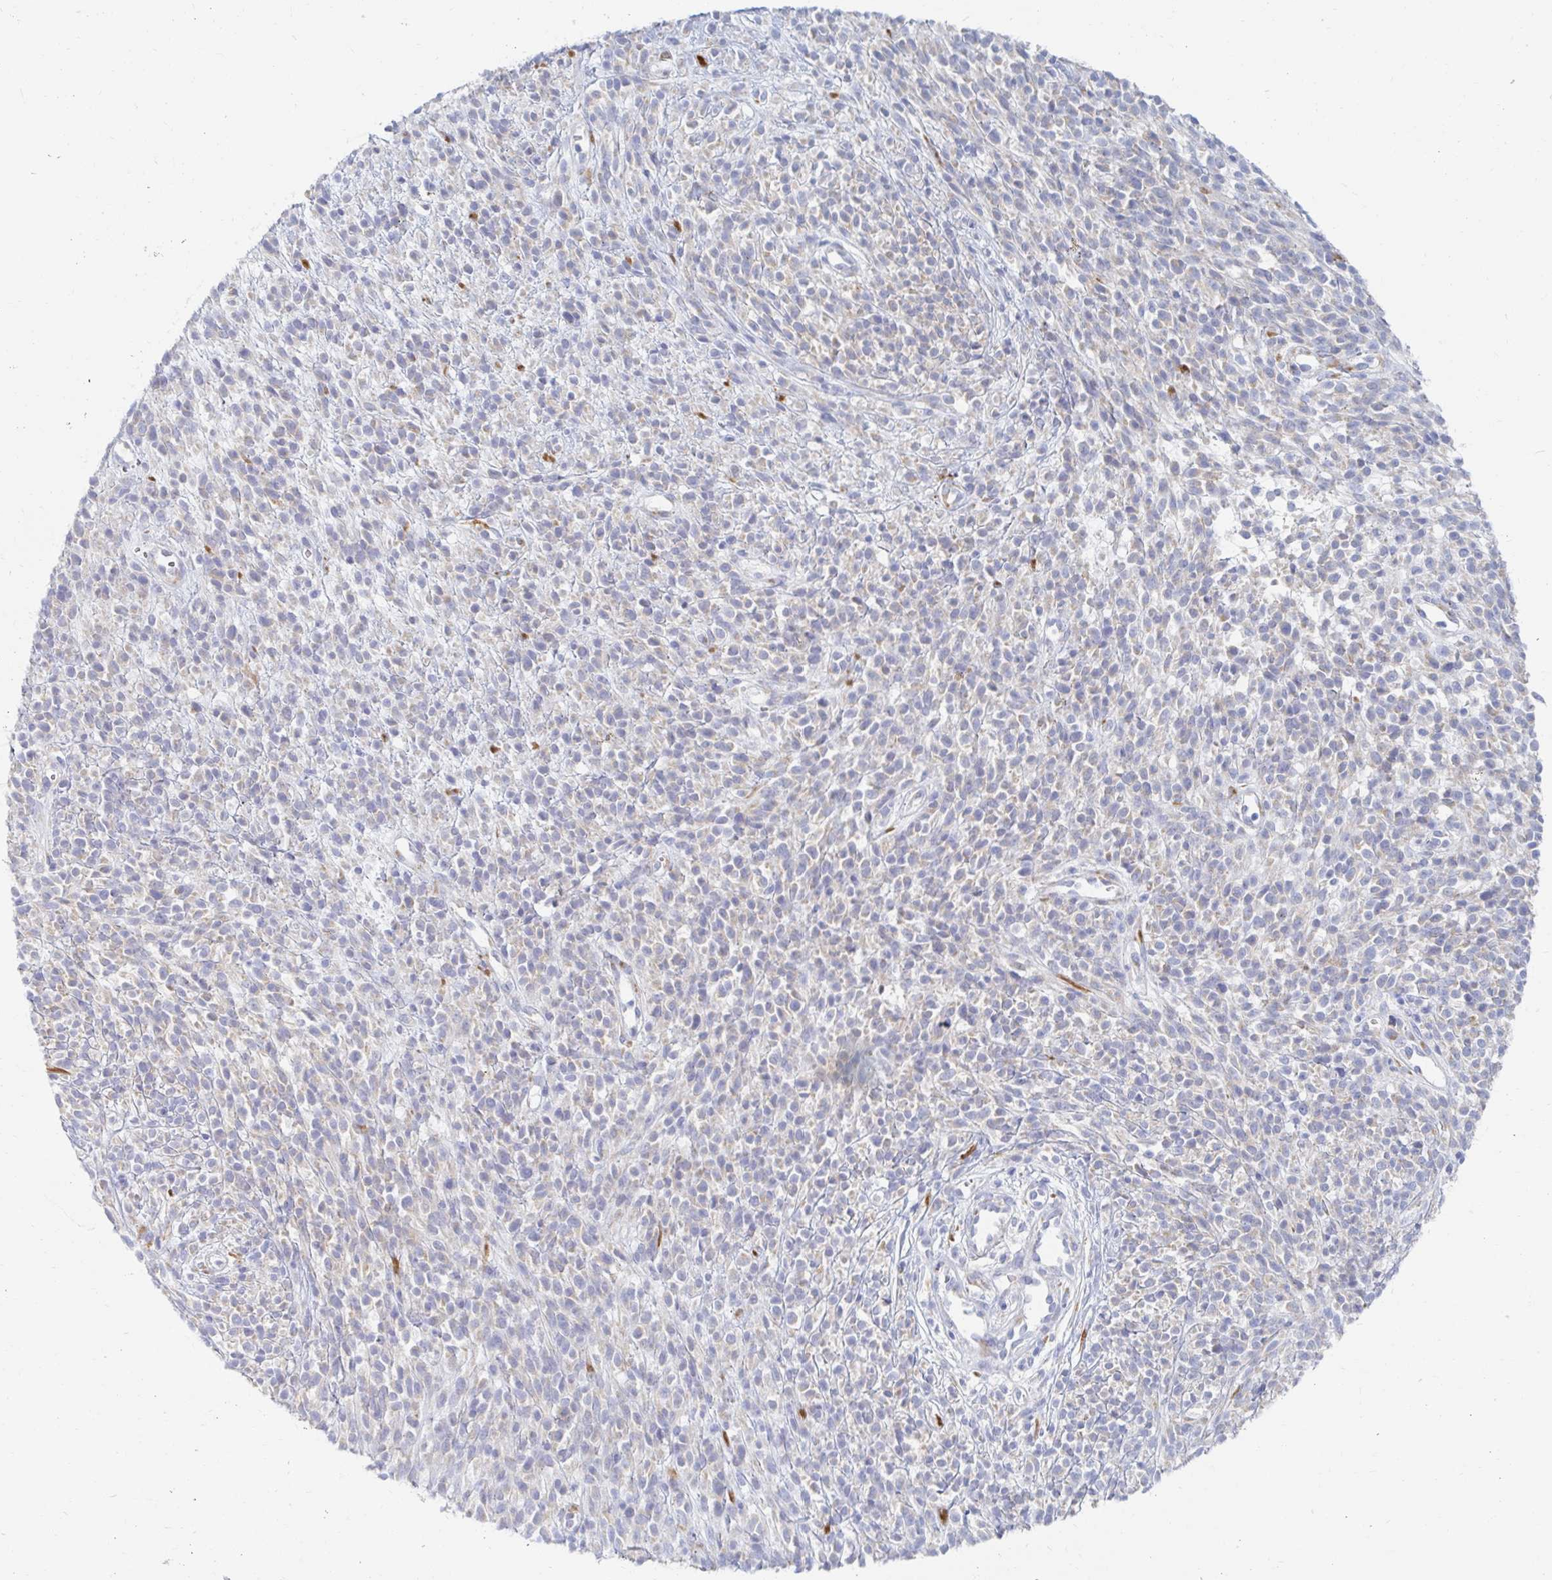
{"staining": {"intensity": "weak", "quantity": "<25%", "location": "cytoplasmic/membranous"}, "tissue": "melanoma", "cell_type": "Tumor cells", "image_type": "cancer", "snomed": [{"axis": "morphology", "description": "Malignant melanoma, NOS"}, {"axis": "topography", "description": "Skin"}, {"axis": "topography", "description": "Skin of trunk"}], "caption": "A high-resolution image shows immunohistochemistry (IHC) staining of malignant melanoma, which exhibits no significant staining in tumor cells.", "gene": "MYLK2", "patient": {"sex": "male", "age": 74}}